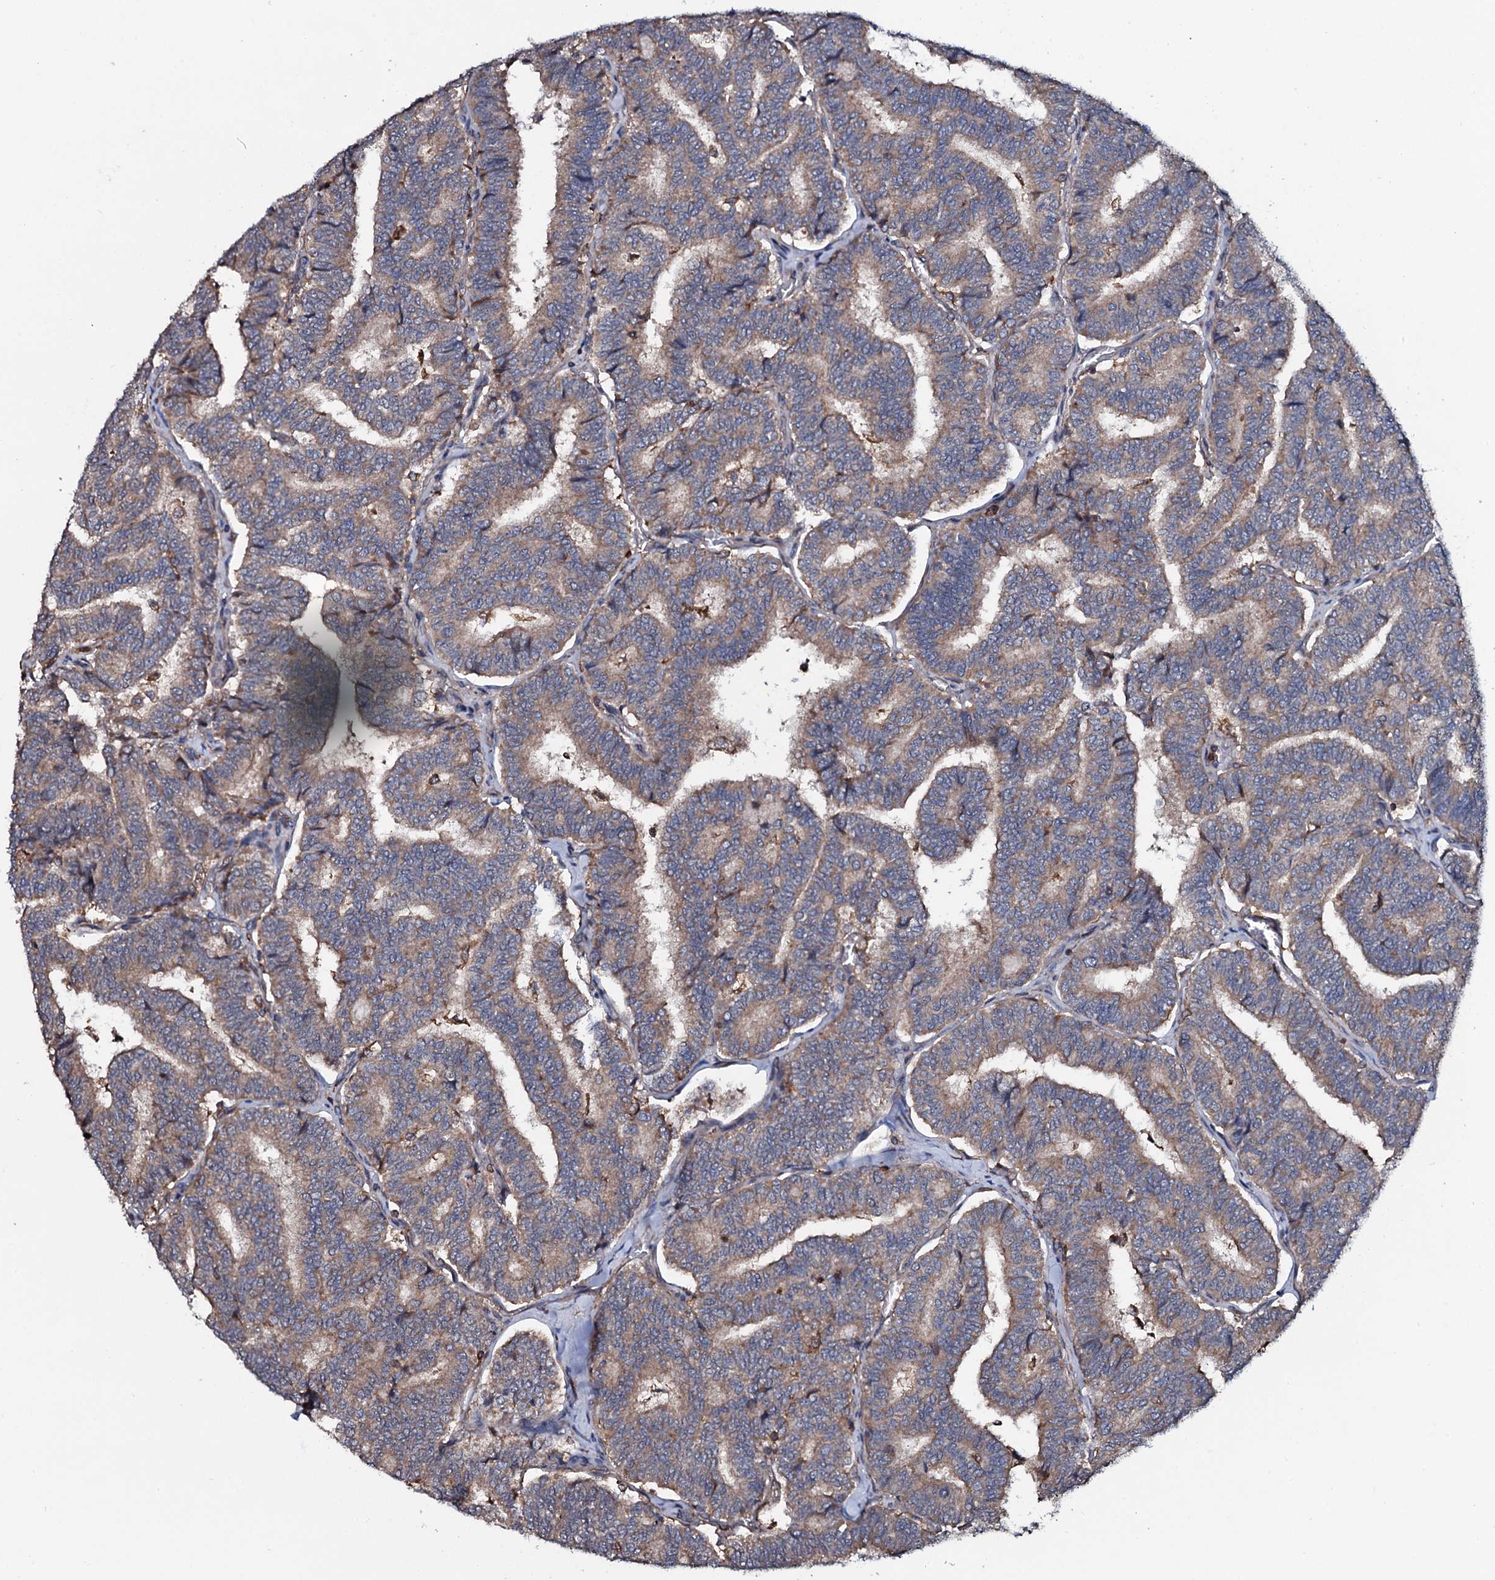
{"staining": {"intensity": "weak", "quantity": ">75%", "location": "cytoplasmic/membranous"}, "tissue": "thyroid cancer", "cell_type": "Tumor cells", "image_type": "cancer", "snomed": [{"axis": "morphology", "description": "Papillary adenocarcinoma, NOS"}, {"axis": "topography", "description": "Thyroid gland"}], "caption": "Immunohistochemical staining of human papillary adenocarcinoma (thyroid) shows weak cytoplasmic/membranous protein expression in approximately >75% of tumor cells.", "gene": "COG6", "patient": {"sex": "female", "age": 35}}